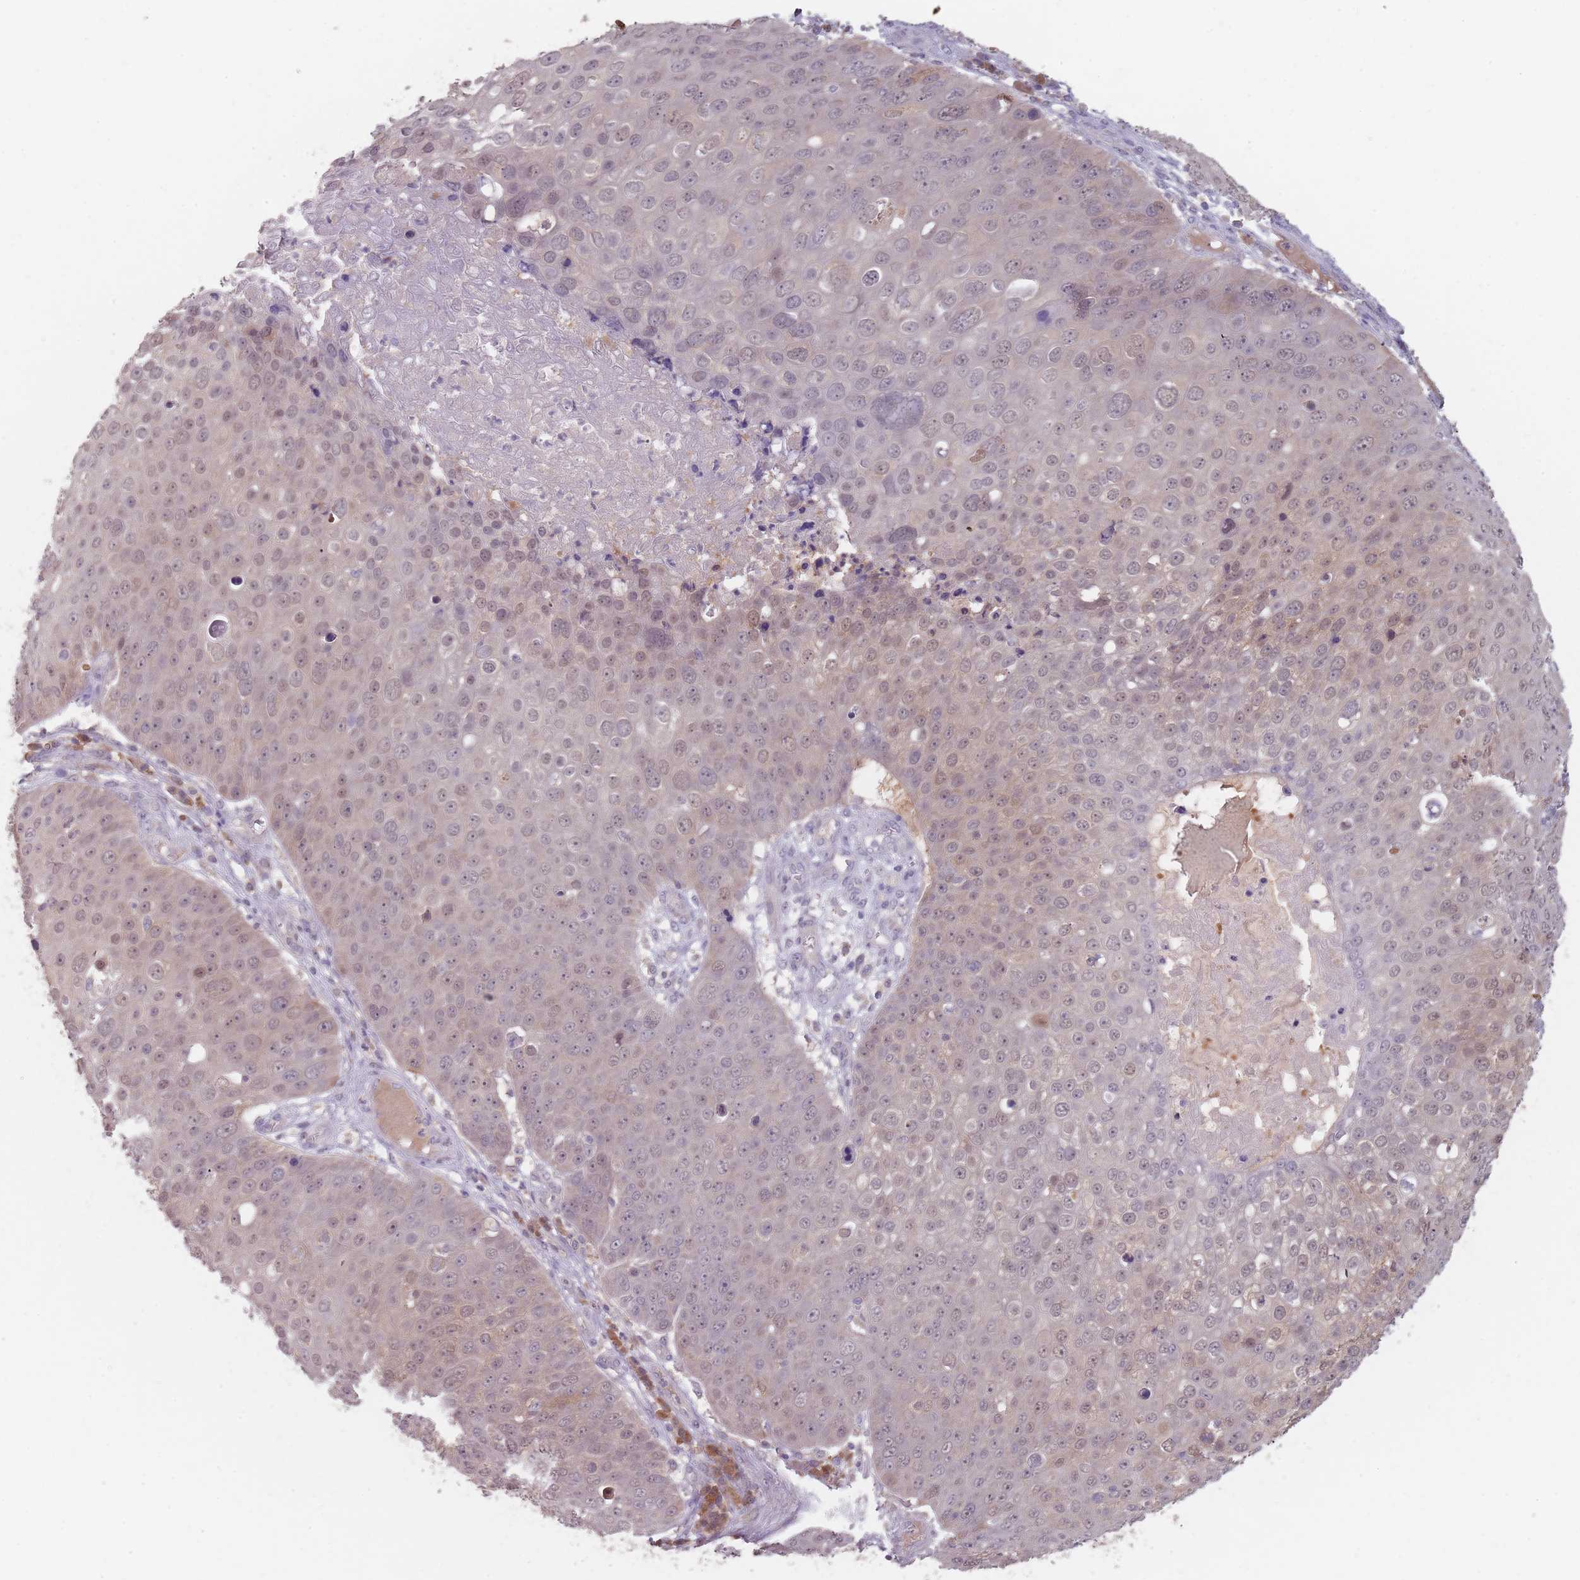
{"staining": {"intensity": "weak", "quantity": "<25%", "location": "nuclear"}, "tissue": "skin cancer", "cell_type": "Tumor cells", "image_type": "cancer", "snomed": [{"axis": "morphology", "description": "Squamous cell carcinoma, NOS"}, {"axis": "topography", "description": "Skin"}], "caption": "This is an IHC histopathology image of skin cancer. There is no expression in tumor cells.", "gene": "NAXE", "patient": {"sex": "male", "age": 71}}